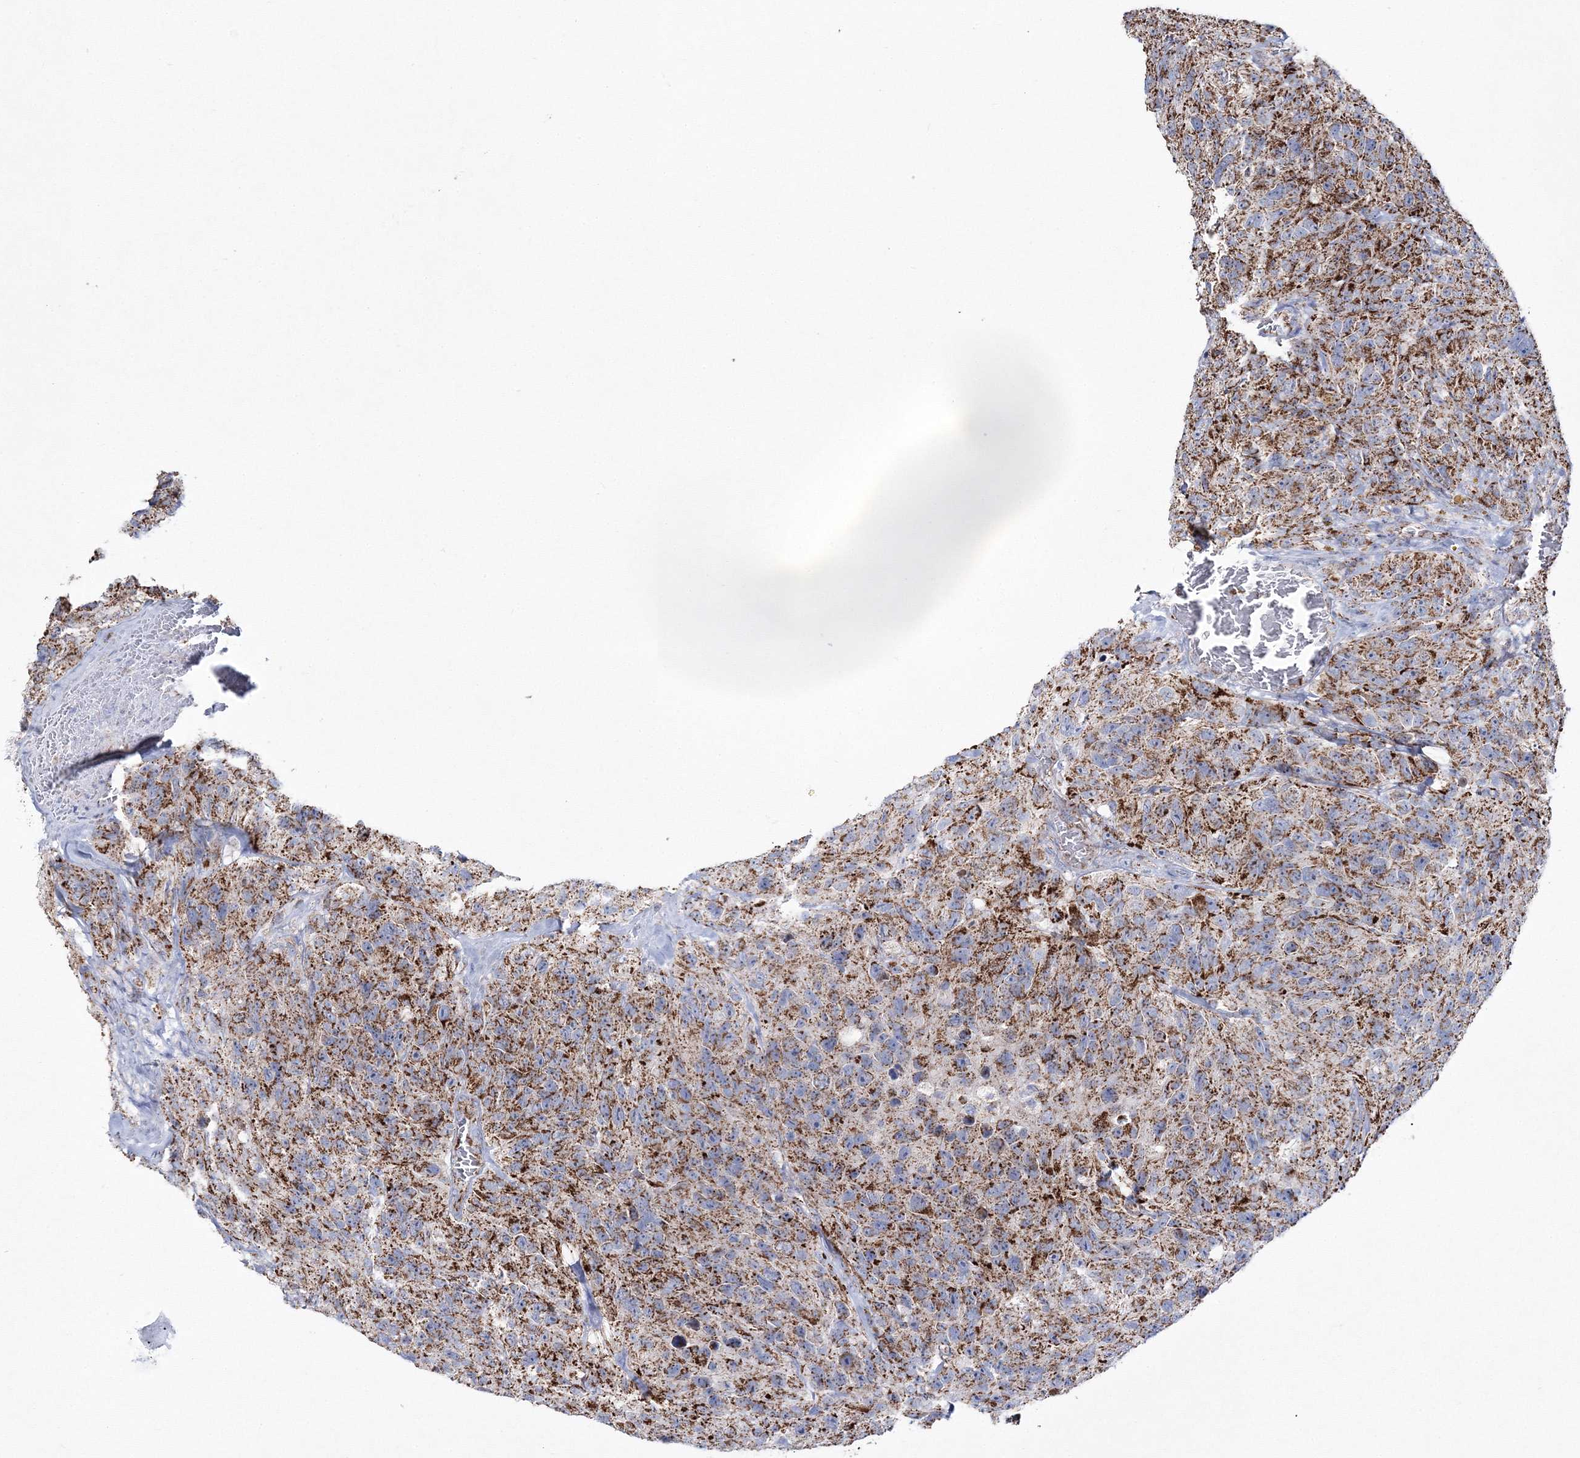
{"staining": {"intensity": "strong", "quantity": "25%-75%", "location": "cytoplasmic/membranous"}, "tissue": "glioma", "cell_type": "Tumor cells", "image_type": "cancer", "snomed": [{"axis": "morphology", "description": "Glioma, malignant, High grade"}, {"axis": "topography", "description": "Brain"}], "caption": "High-grade glioma (malignant) stained with IHC reveals strong cytoplasmic/membranous positivity in about 25%-75% of tumor cells.", "gene": "HIBCH", "patient": {"sex": "male", "age": 69}}